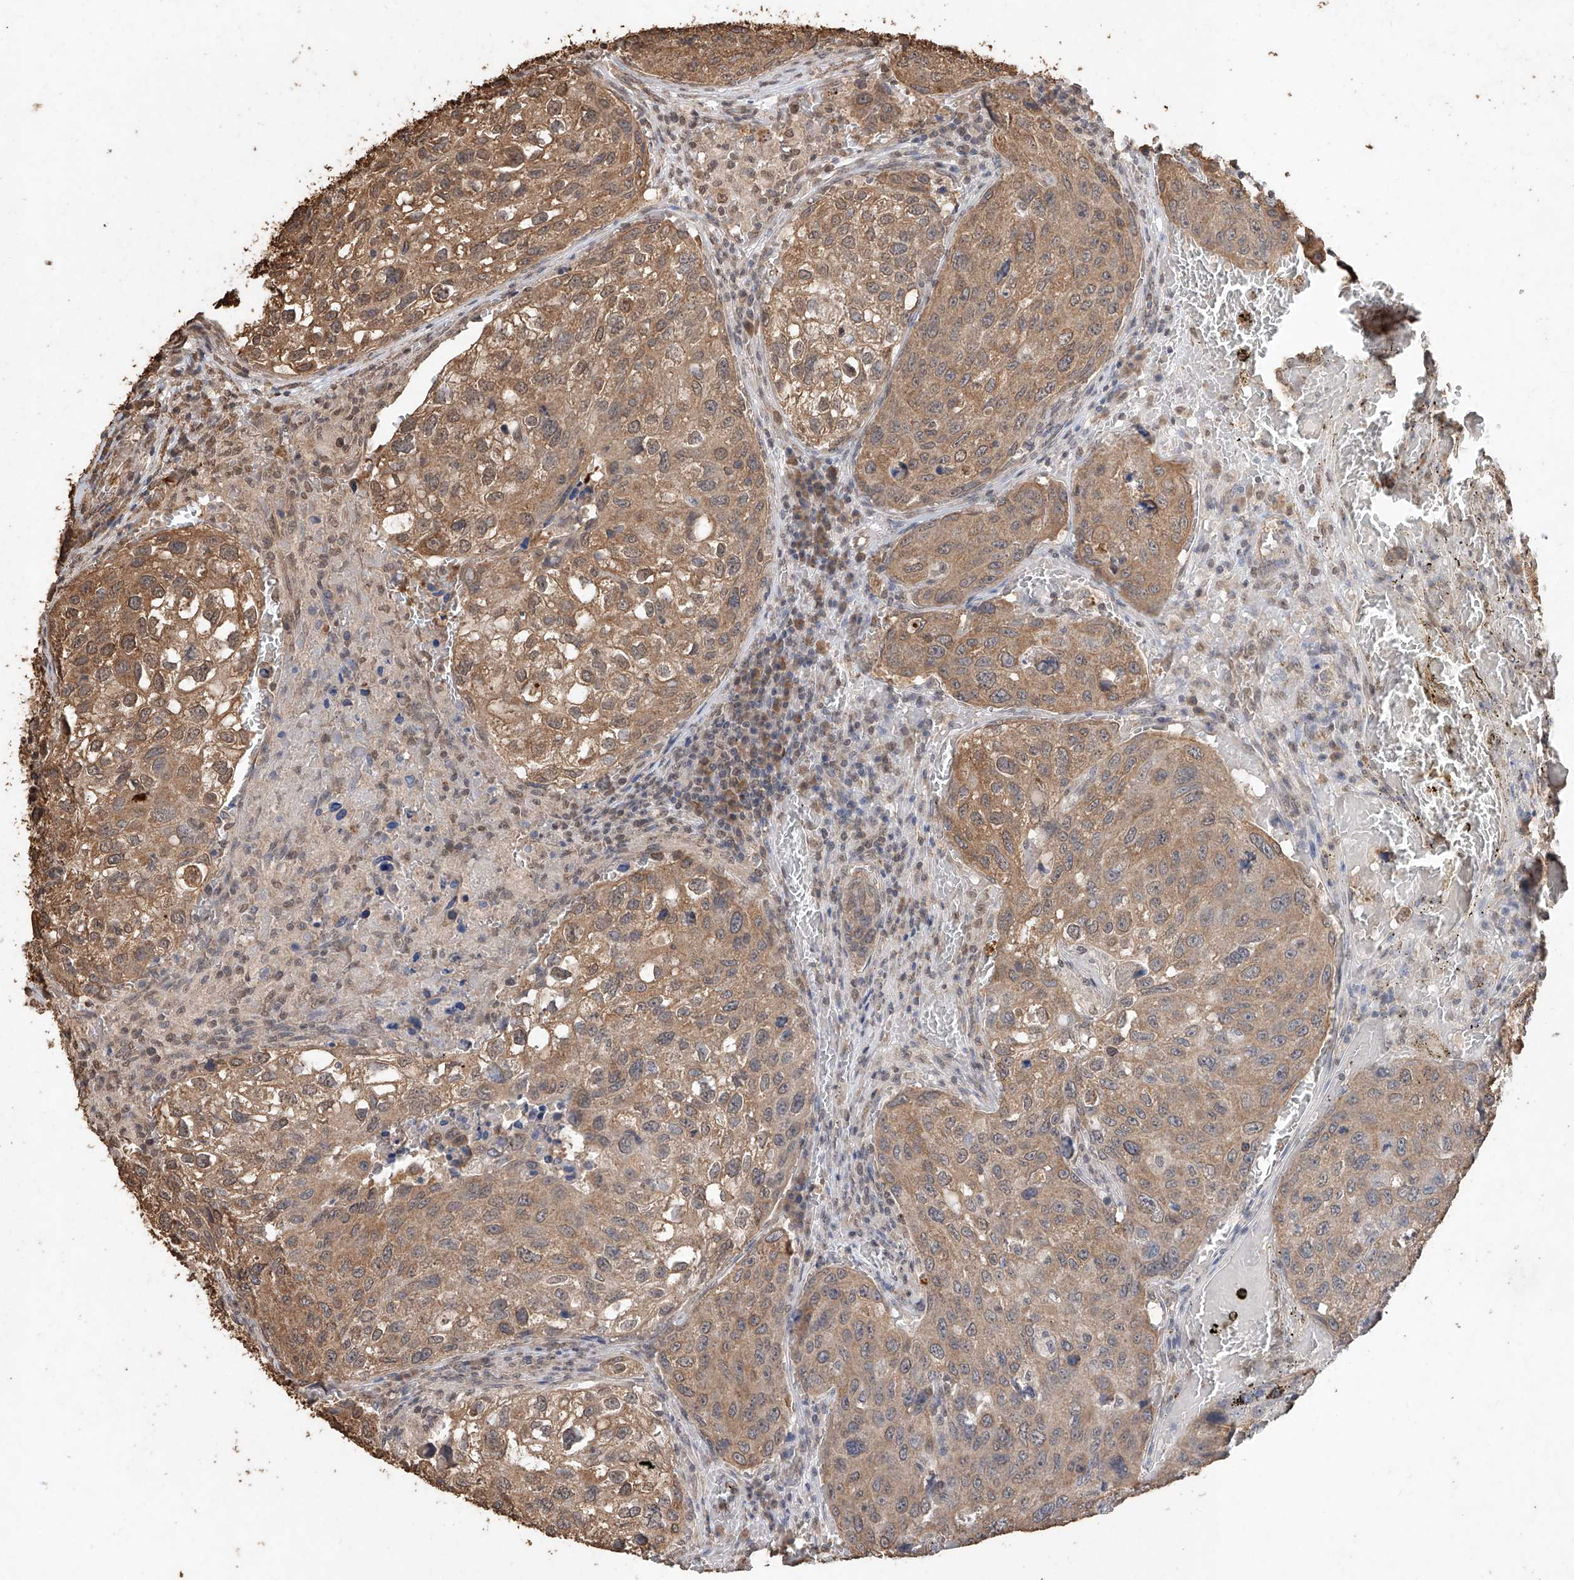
{"staining": {"intensity": "moderate", "quantity": ">75%", "location": "cytoplasmic/membranous"}, "tissue": "urothelial cancer", "cell_type": "Tumor cells", "image_type": "cancer", "snomed": [{"axis": "morphology", "description": "Urothelial carcinoma, High grade"}, {"axis": "topography", "description": "Lymph node"}, {"axis": "topography", "description": "Urinary bladder"}], "caption": "DAB (3,3'-diaminobenzidine) immunohistochemical staining of human high-grade urothelial carcinoma displays moderate cytoplasmic/membranous protein staining in approximately >75% of tumor cells.", "gene": "ELOVL1", "patient": {"sex": "male", "age": 51}}